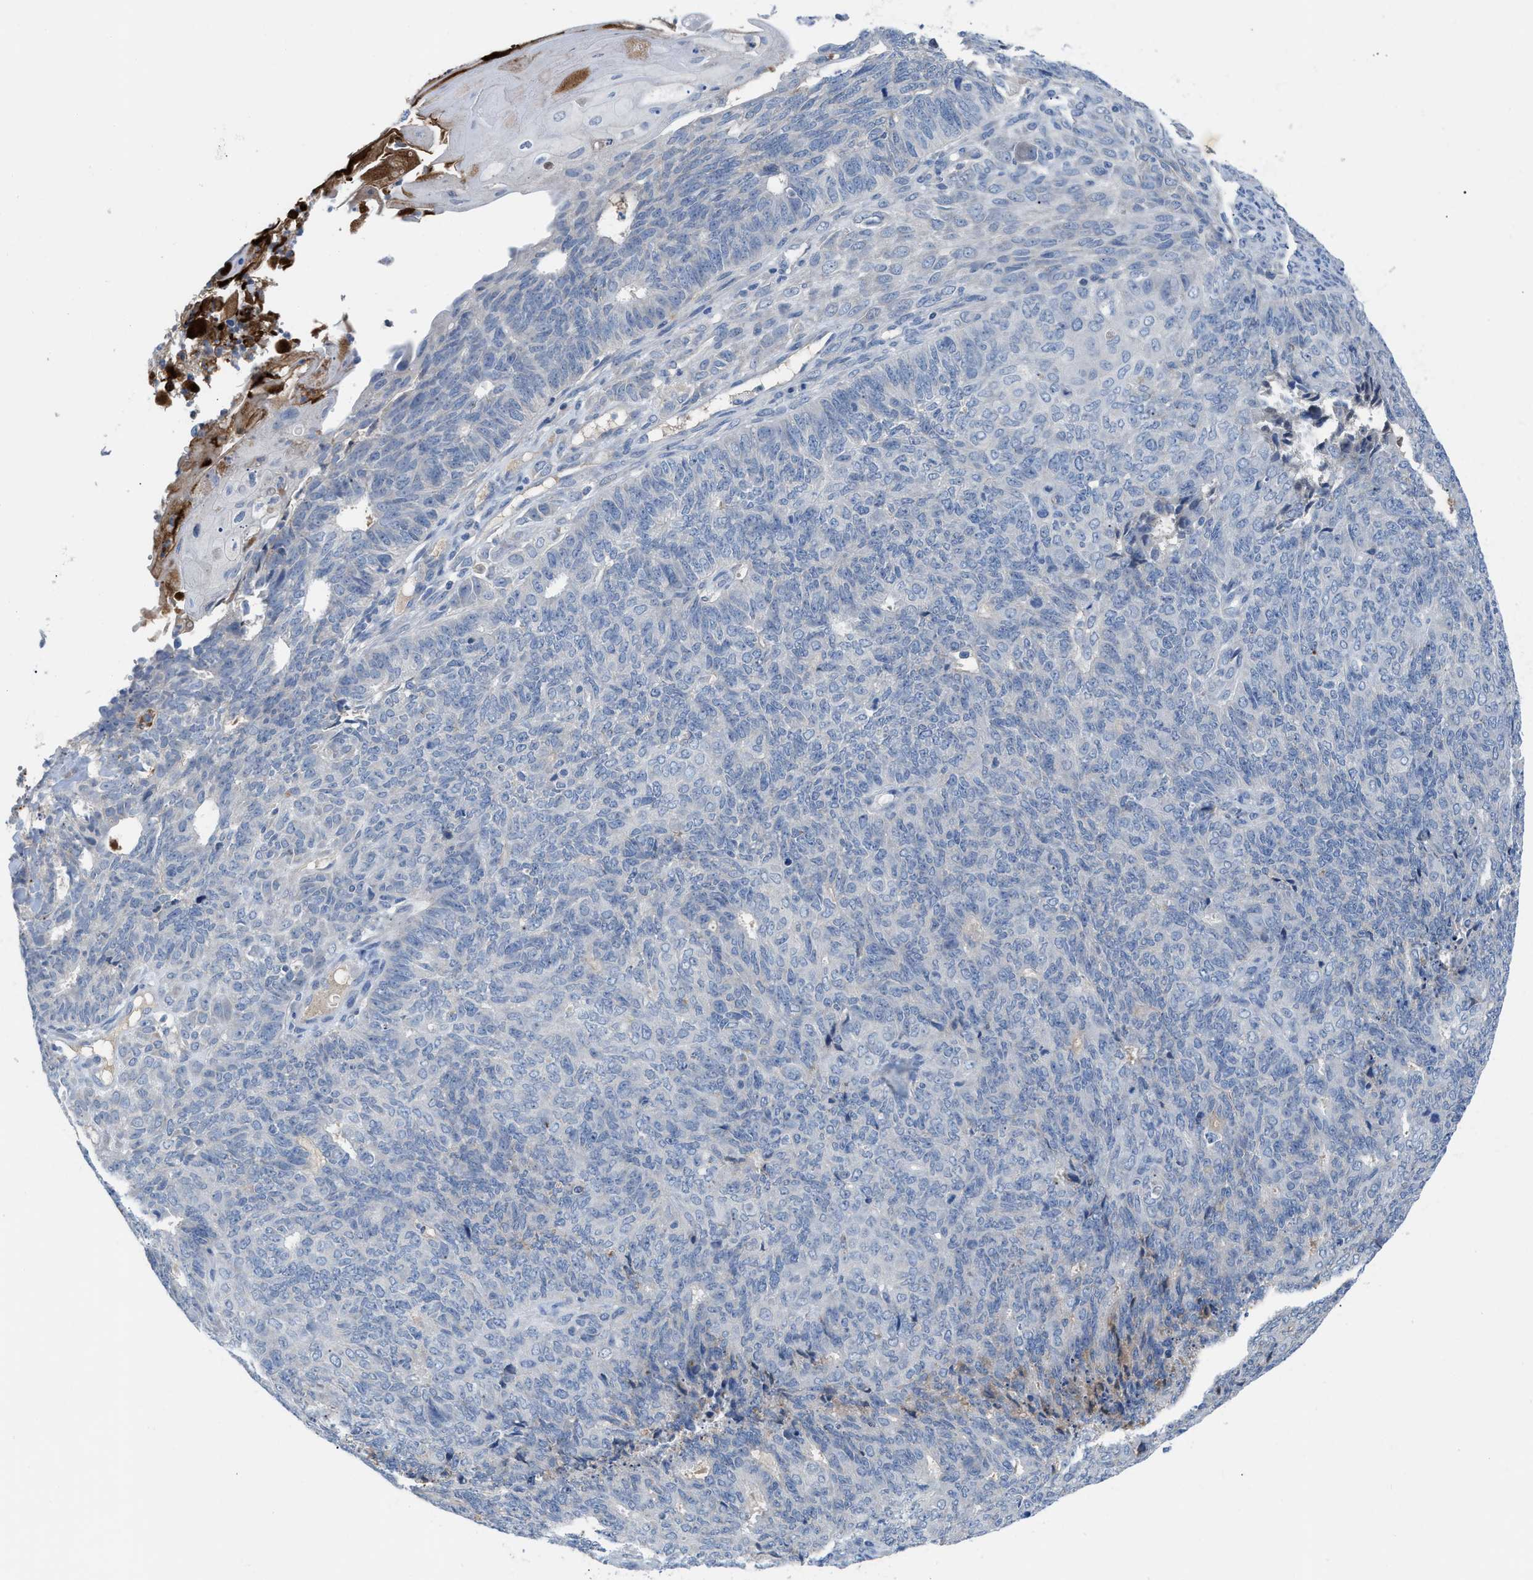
{"staining": {"intensity": "negative", "quantity": "none", "location": "none"}, "tissue": "endometrial cancer", "cell_type": "Tumor cells", "image_type": "cancer", "snomed": [{"axis": "morphology", "description": "Adenocarcinoma, NOS"}, {"axis": "topography", "description": "Endometrium"}], "caption": "This is an immunohistochemistry (IHC) image of human adenocarcinoma (endometrial). There is no positivity in tumor cells.", "gene": "HPX", "patient": {"sex": "female", "age": 32}}